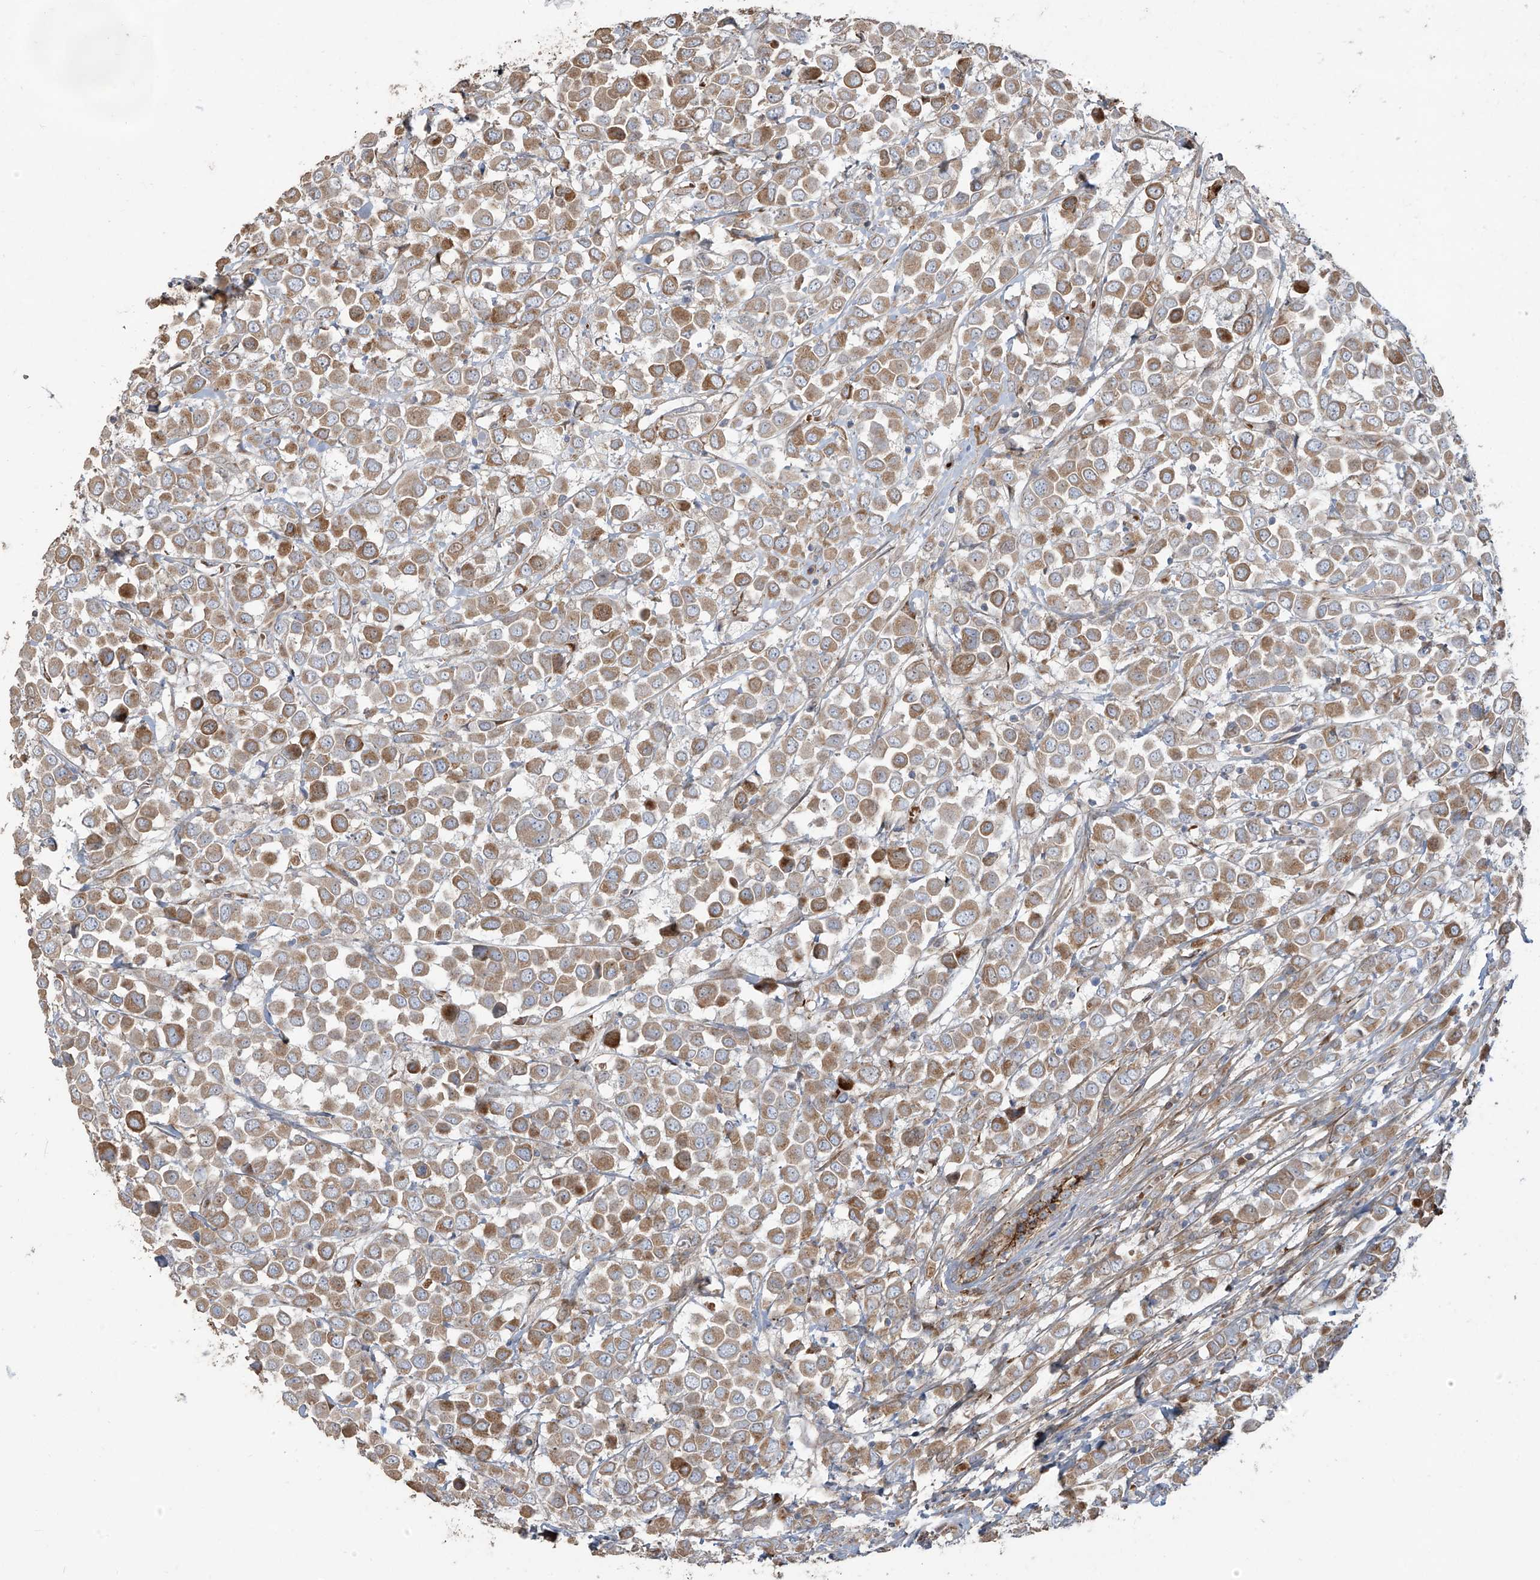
{"staining": {"intensity": "moderate", "quantity": ">75%", "location": "cytoplasmic/membranous"}, "tissue": "breast cancer", "cell_type": "Tumor cells", "image_type": "cancer", "snomed": [{"axis": "morphology", "description": "Duct carcinoma"}, {"axis": "topography", "description": "Breast"}], "caption": "Approximately >75% of tumor cells in breast cancer (invasive ductal carcinoma) show moderate cytoplasmic/membranous protein expression as visualized by brown immunohistochemical staining.", "gene": "ABTB1", "patient": {"sex": "female", "age": 61}}